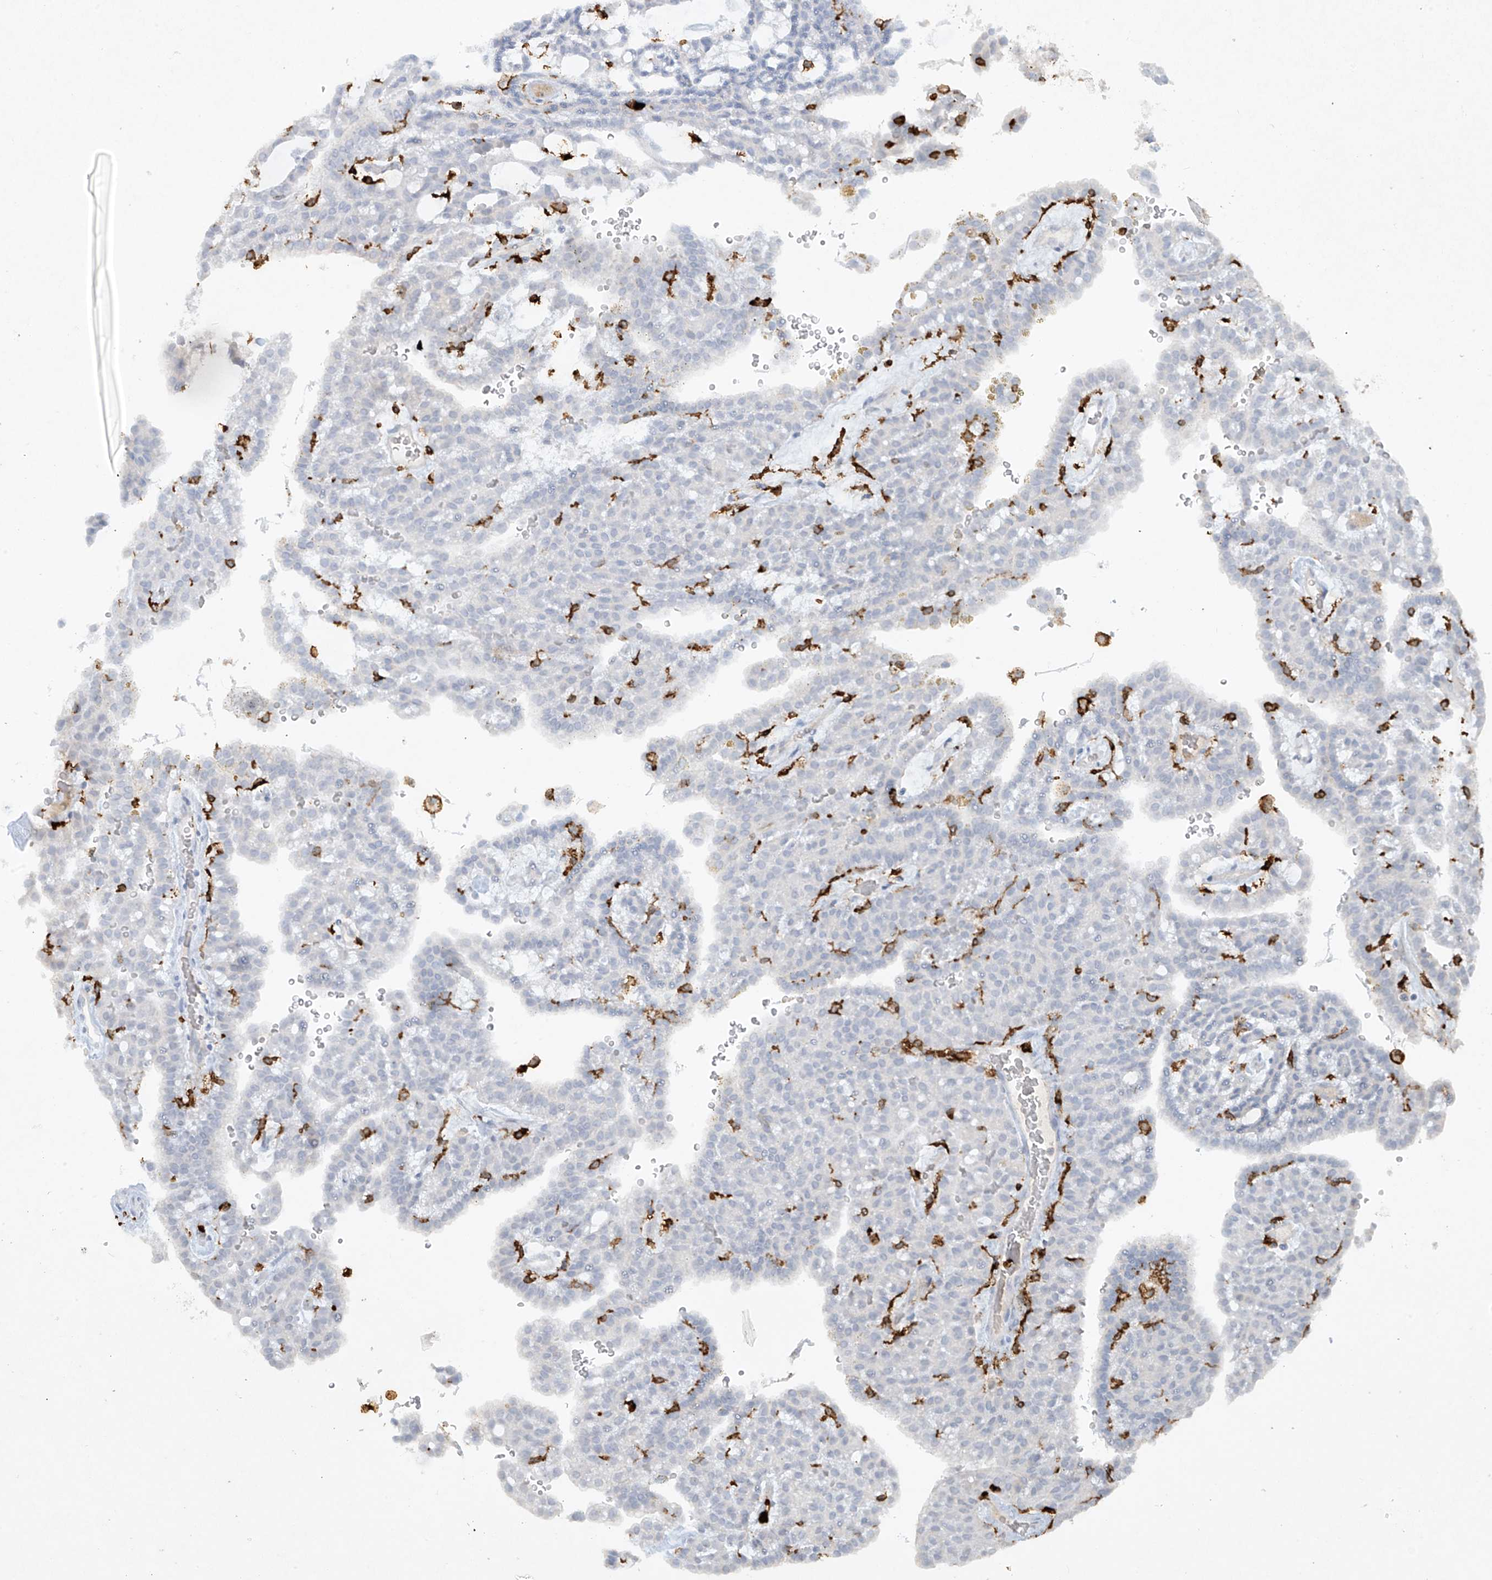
{"staining": {"intensity": "negative", "quantity": "none", "location": "none"}, "tissue": "renal cancer", "cell_type": "Tumor cells", "image_type": "cancer", "snomed": [{"axis": "morphology", "description": "Adenocarcinoma, NOS"}, {"axis": "topography", "description": "Kidney"}], "caption": "The histopathology image reveals no significant staining in tumor cells of adenocarcinoma (renal). (Brightfield microscopy of DAB immunohistochemistry (IHC) at high magnification).", "gene": "FCGR3A", "patient": {"sex": "male", "age": 63}}